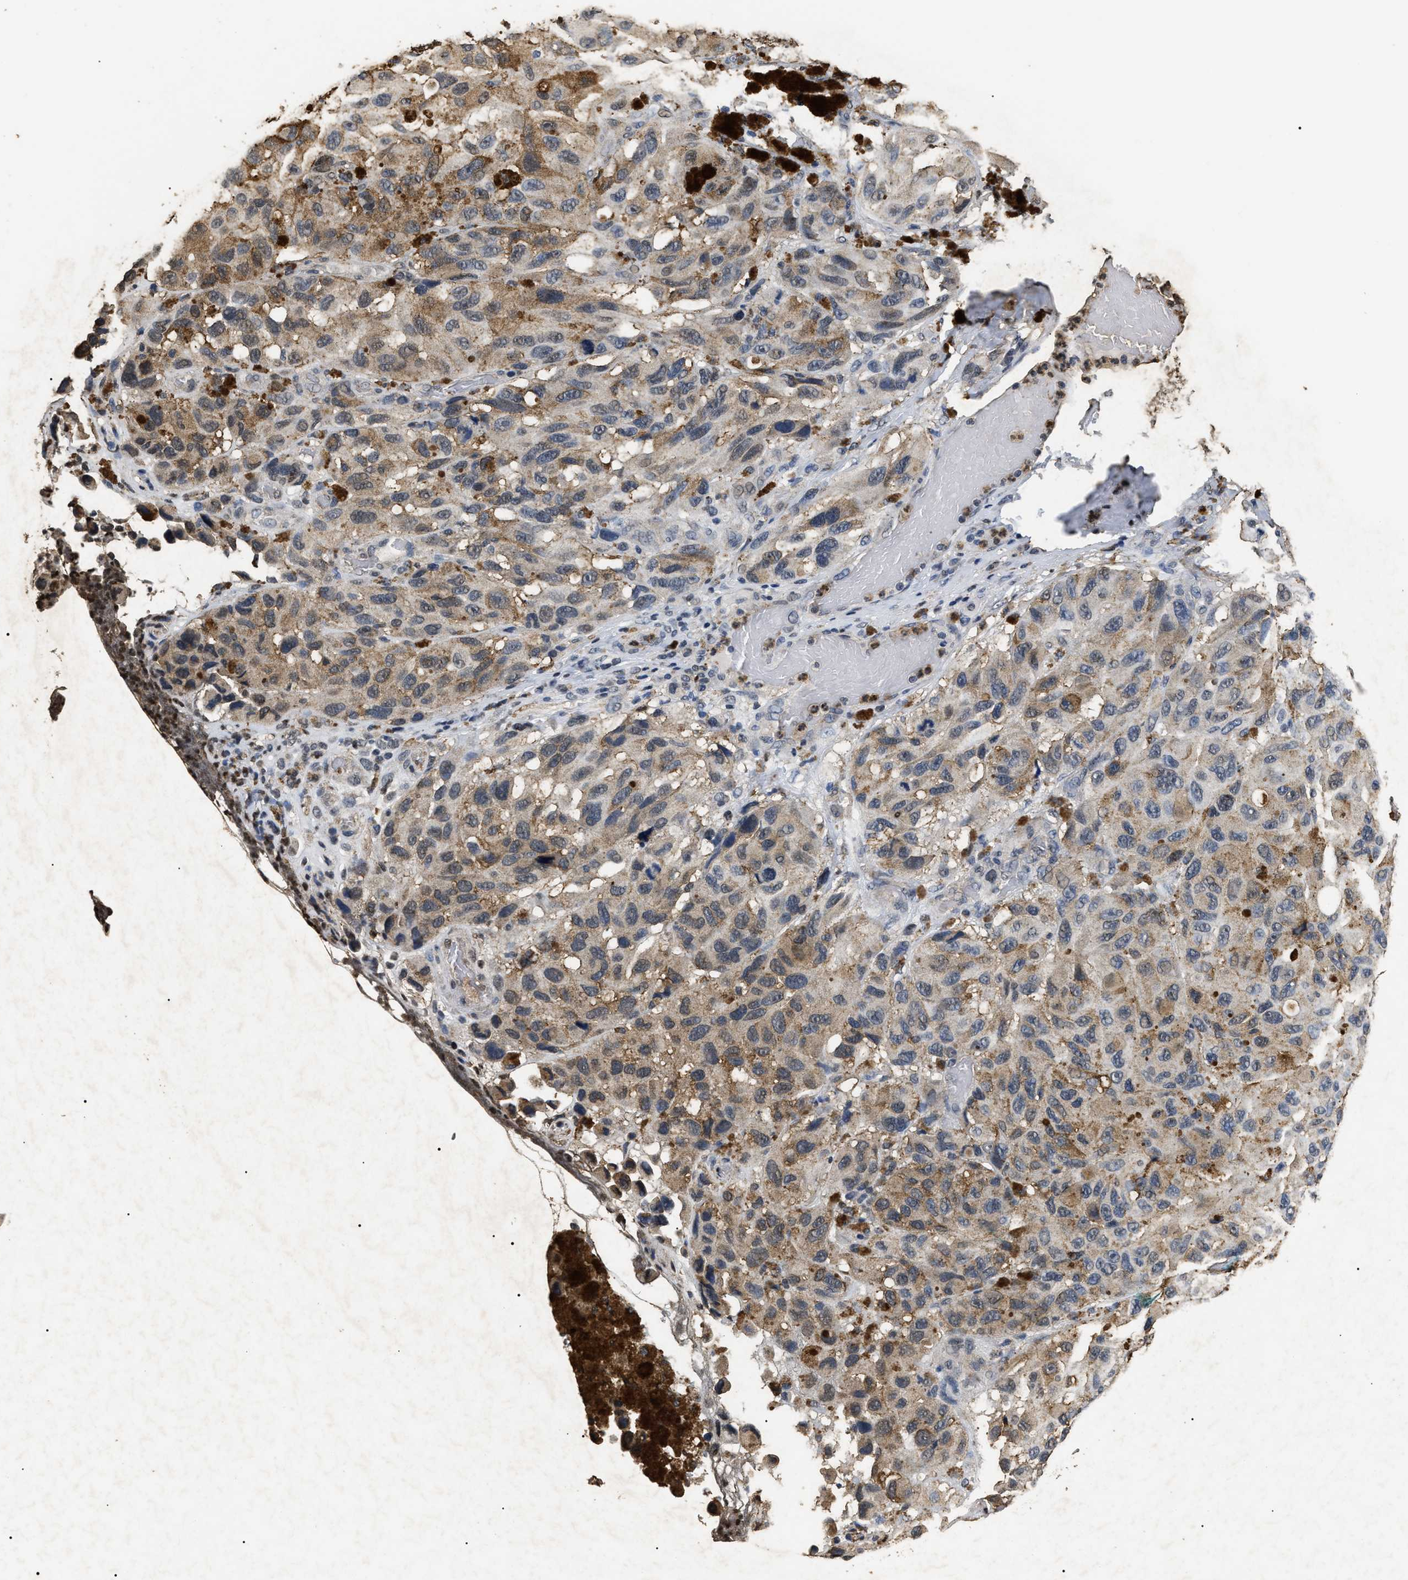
{"staining": {"intensity": "weak", "quantity": ">75%", "location": "cytoplasmic/membranous"}, "tissue": "melanoma", "cell_type": "Tumor cells", "image_type": "cancer", "snomed": [{"axis": "morphology", "description": "Malignant melanoma, NOS"}, {"axis": "topography", "description": "Skin"}], "caption": "Immunohistochemistry (IHC) histopathology image of human malignant melanoma stained for a protein (brown), which exhibits low levels of weak cytoplasmic/membranous staining in about >75% of tumor cells.", "gene": "ANP32E", "patient": {"sex": "female", "age": 73}}